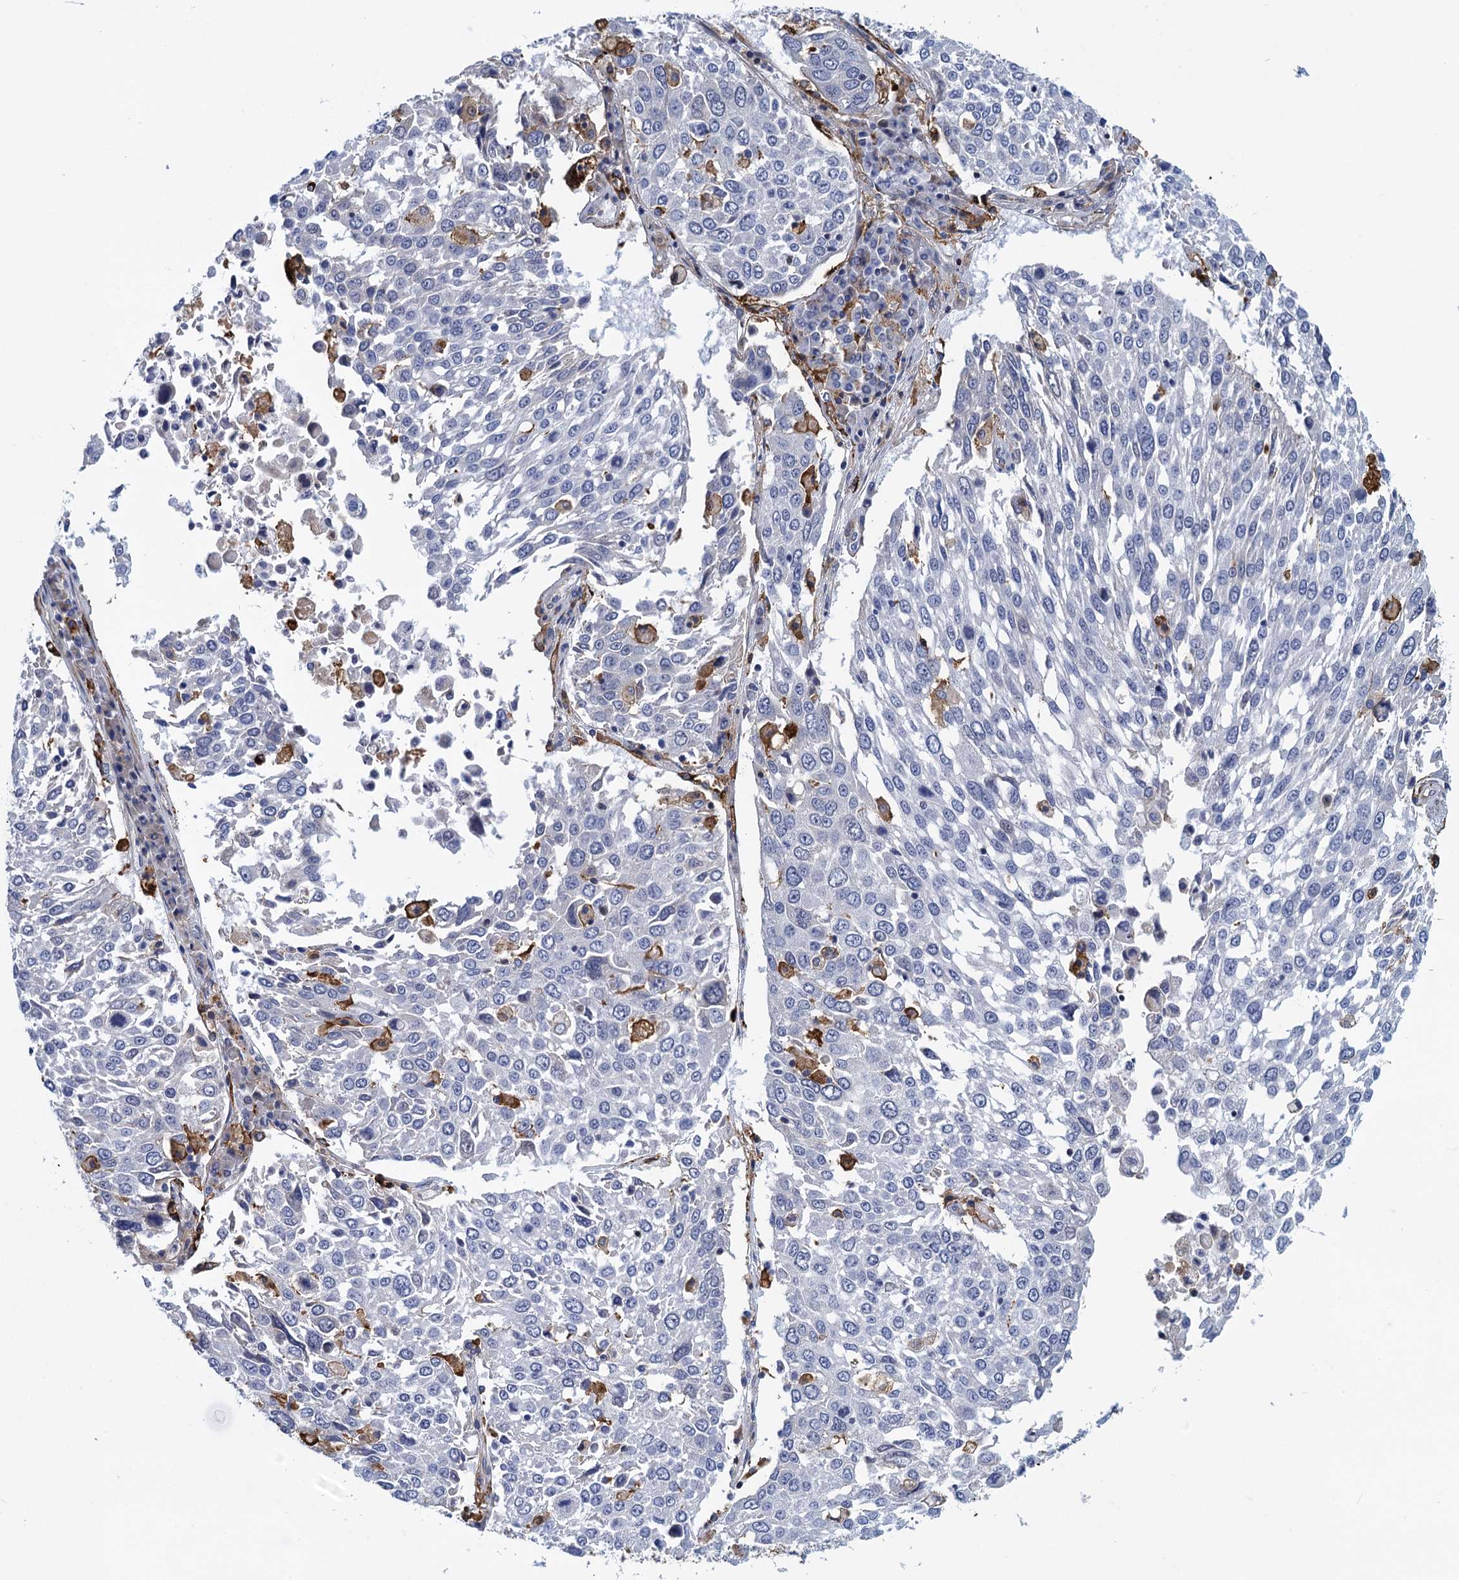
{"staining": {"intensity": "negative", "quantity": "none", "location": "none"}, "tissue": "lung cancer", "cell_type": "Tumor cells", "image_type": "cancer", "snomed": [{"axis": "morphology", "description": "Squamous cell carcinoma, NOS"}, {"axis": "topography", "description": "Lung"}], "caption": "Lung cancer (squamous cell carcinoma) stained for a protein using IHC exhibits no positivity tumor cells.", "gene": "DNHD1", "patient": {"sex": "male", "age": 65}}